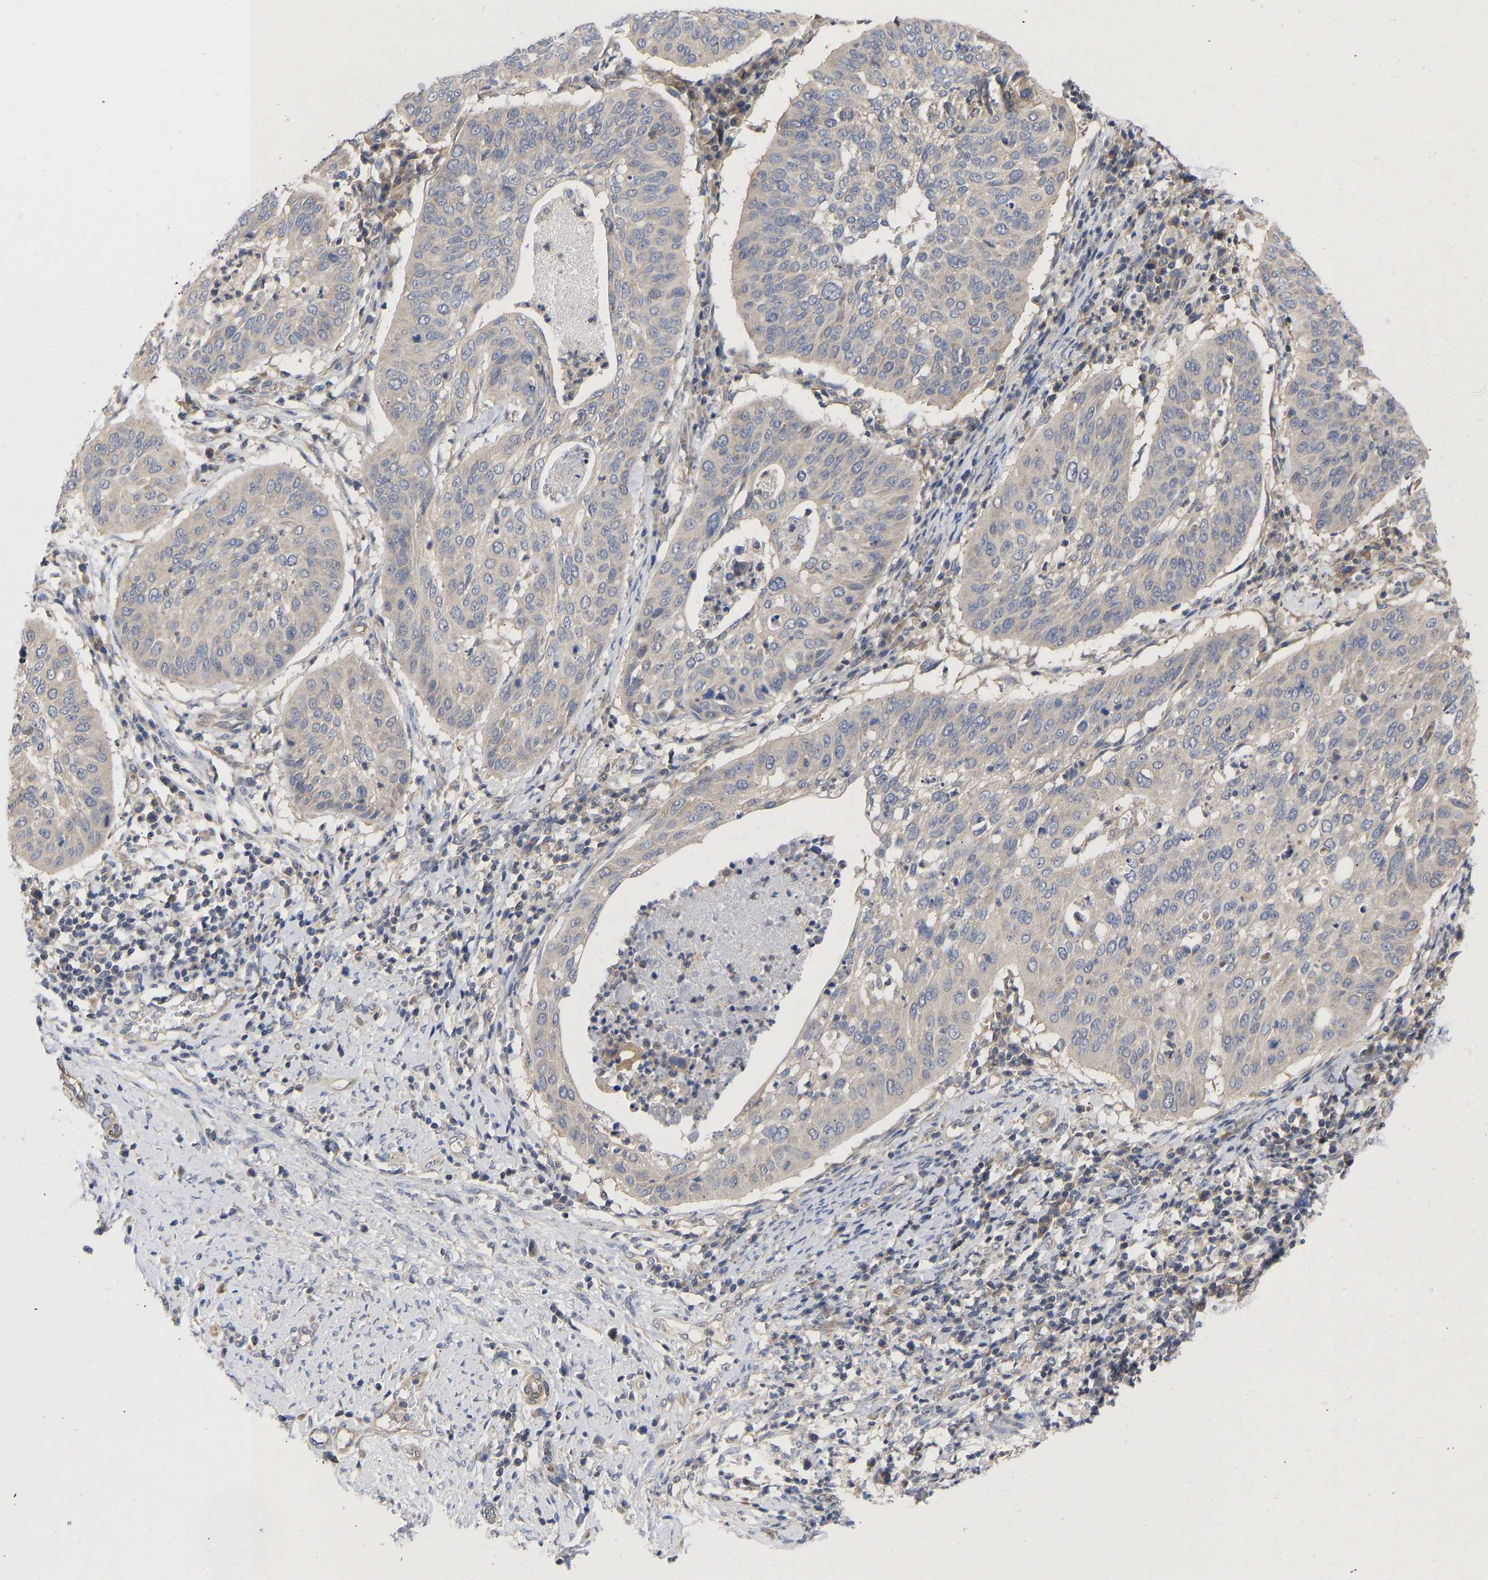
{"staining": {"intensity": "negative", "quantity": "none", "location": "none"}, "tissue": "cervical cancer", "cell_type": "Tumor cells", "image_type": "cancer", "snomed": [{"axis": "morphology", "description": "Normal tissue, NOS"}, {"axis": "morphology", "description": "Squamous cell carcinoma, NOS"}, {"axis": "topography", "description": "Cervix"}], "caption": "IHC image of neoplastic tissue: human cervical cancer stained with DAB demonstrates no significant protein positivity in tumor cells. (DAB (3,3'-diaminobenzidine) immunohistochemistry (IHC), high magnification).", "gene": "MAP2K3", "patient": {"sex": "female", "age": 39}}